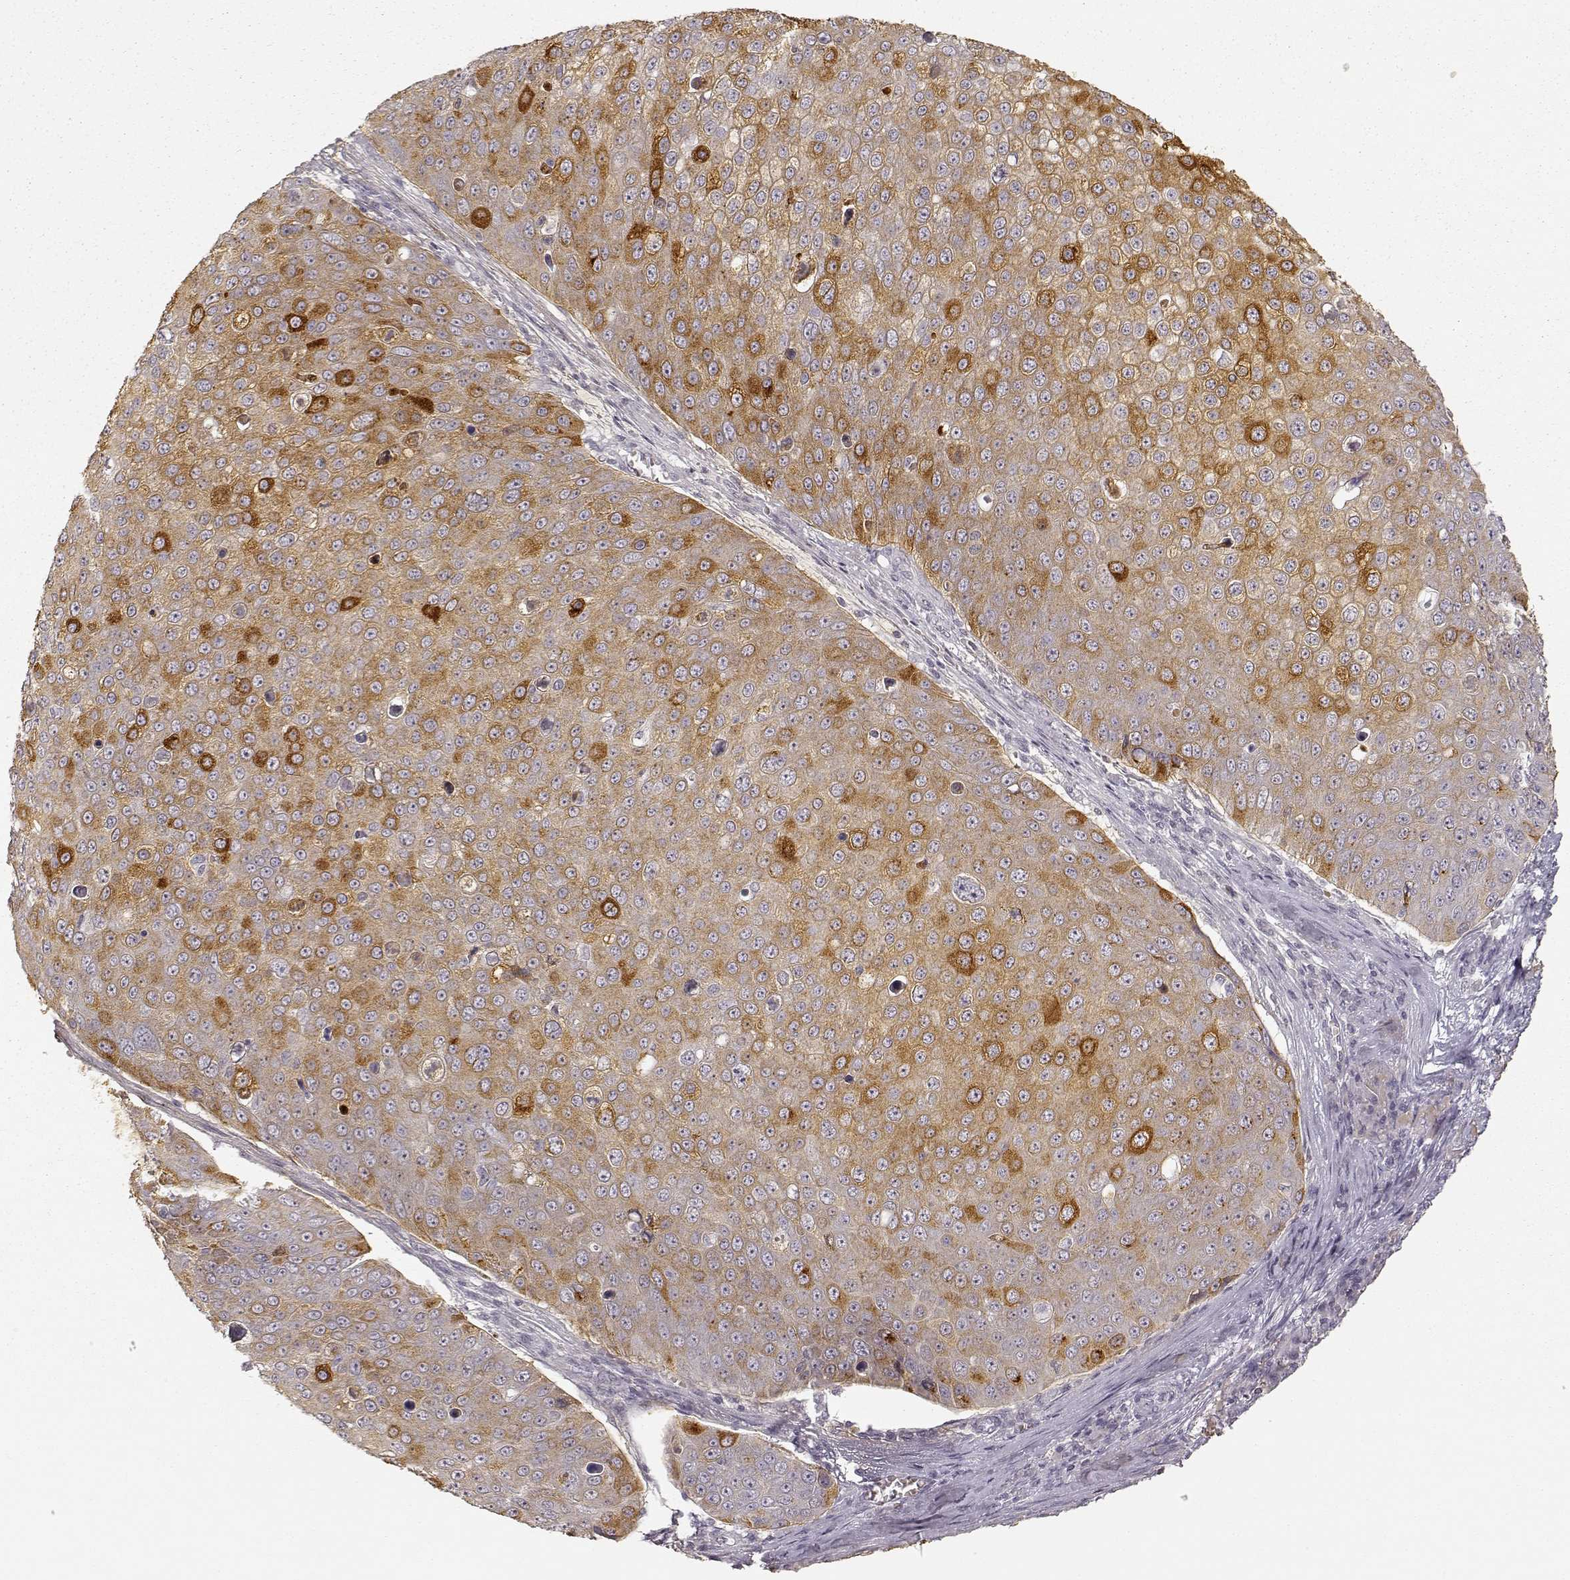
{"staining": {"intensity": "strong", "quantity": ">75%", "location": "cytoplasmic/membranous"}, "tissue": "skin cancer", "cell_type": "Tumor cells", "image_type": "cancer", "snomed": [{"axis": "morphology", "description": "Squamous cell carcinoma, NOS"}, {"axis": "topography", "description": "Skin"}], "caption": "Protein expression by immunohistochemistry demonstrates strong cytoplasmic/membranous positivity in about >75% of tumor cells in skin cancer. The staining was performed using DAB (3,3'-diaminobenzidine) to visualize the protein expression in brown, while the nuclei were stained in blue with hematoxylin (Magnification: 20x).", "gene": "LAMC2", "patient": {"sex": "male", "age": 71}}